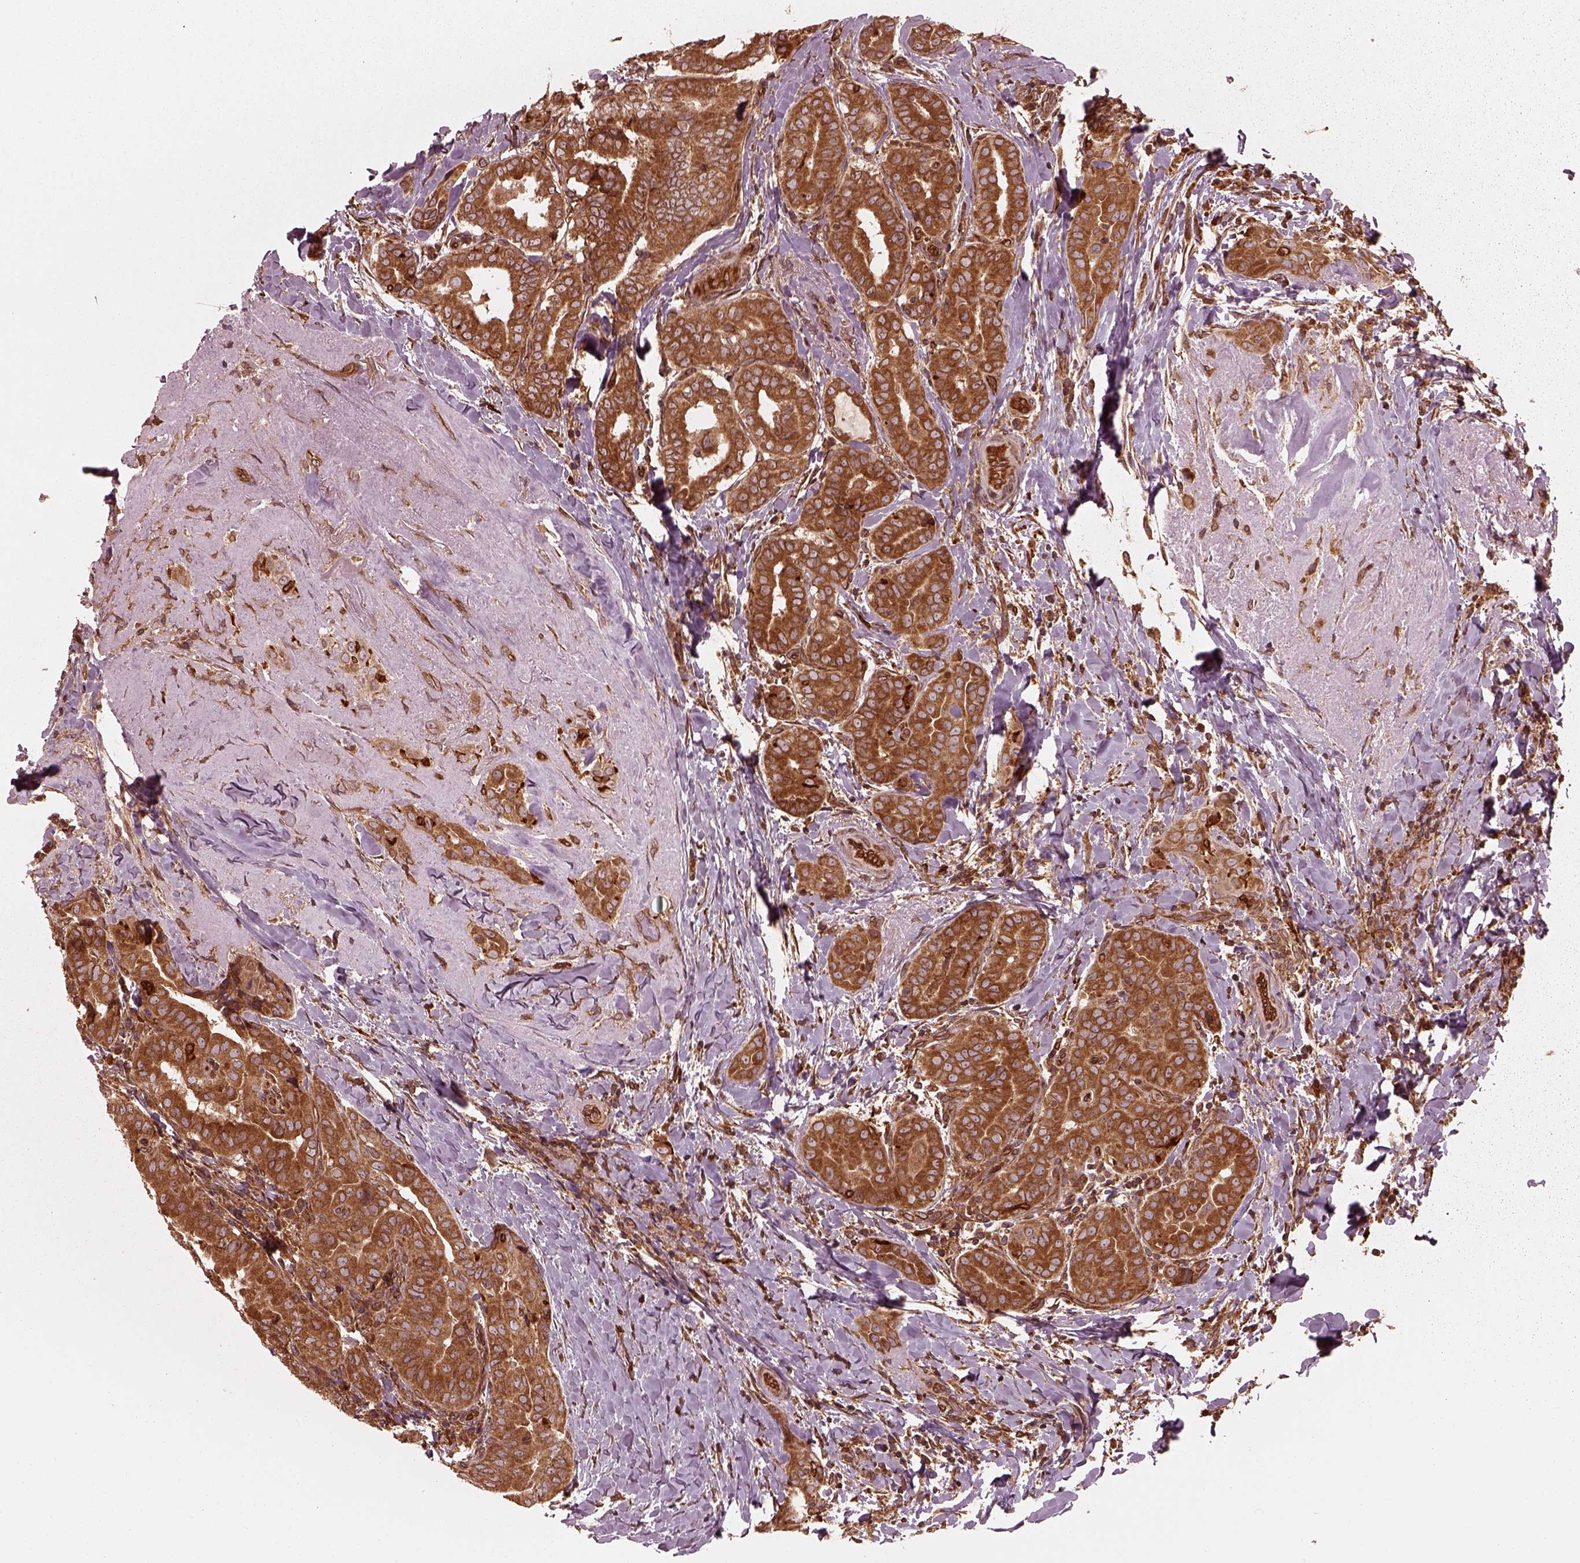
{"staining": {"intensity": "strong", "quantity": ">75%", "location": "cytoplasmic/membranous"}, "tissue": "thyroid cancer", "cell_type": "Tumor cells", "image_type": "cancer", "snomed": [{"axis": "morphology", "description": "Papillary adenocarcinoma, NOS"}, {"axis": "morphology", "description": "Papillary adenoma metastatic"}, {"axis": "topography", "description": "Thyroid gland"}], "caption": "Immunohistochemical staining of papillary adenoma metastatic (thyroid) exhibits strong cytoplasmic/membranous protein staining in about >75% of tumor cells. Immunohistochemistry stains the protein in brown and the nuclei are stained blue.", "gene": "AGPAT1", "patient": {"sex": "female", "age": 50}}